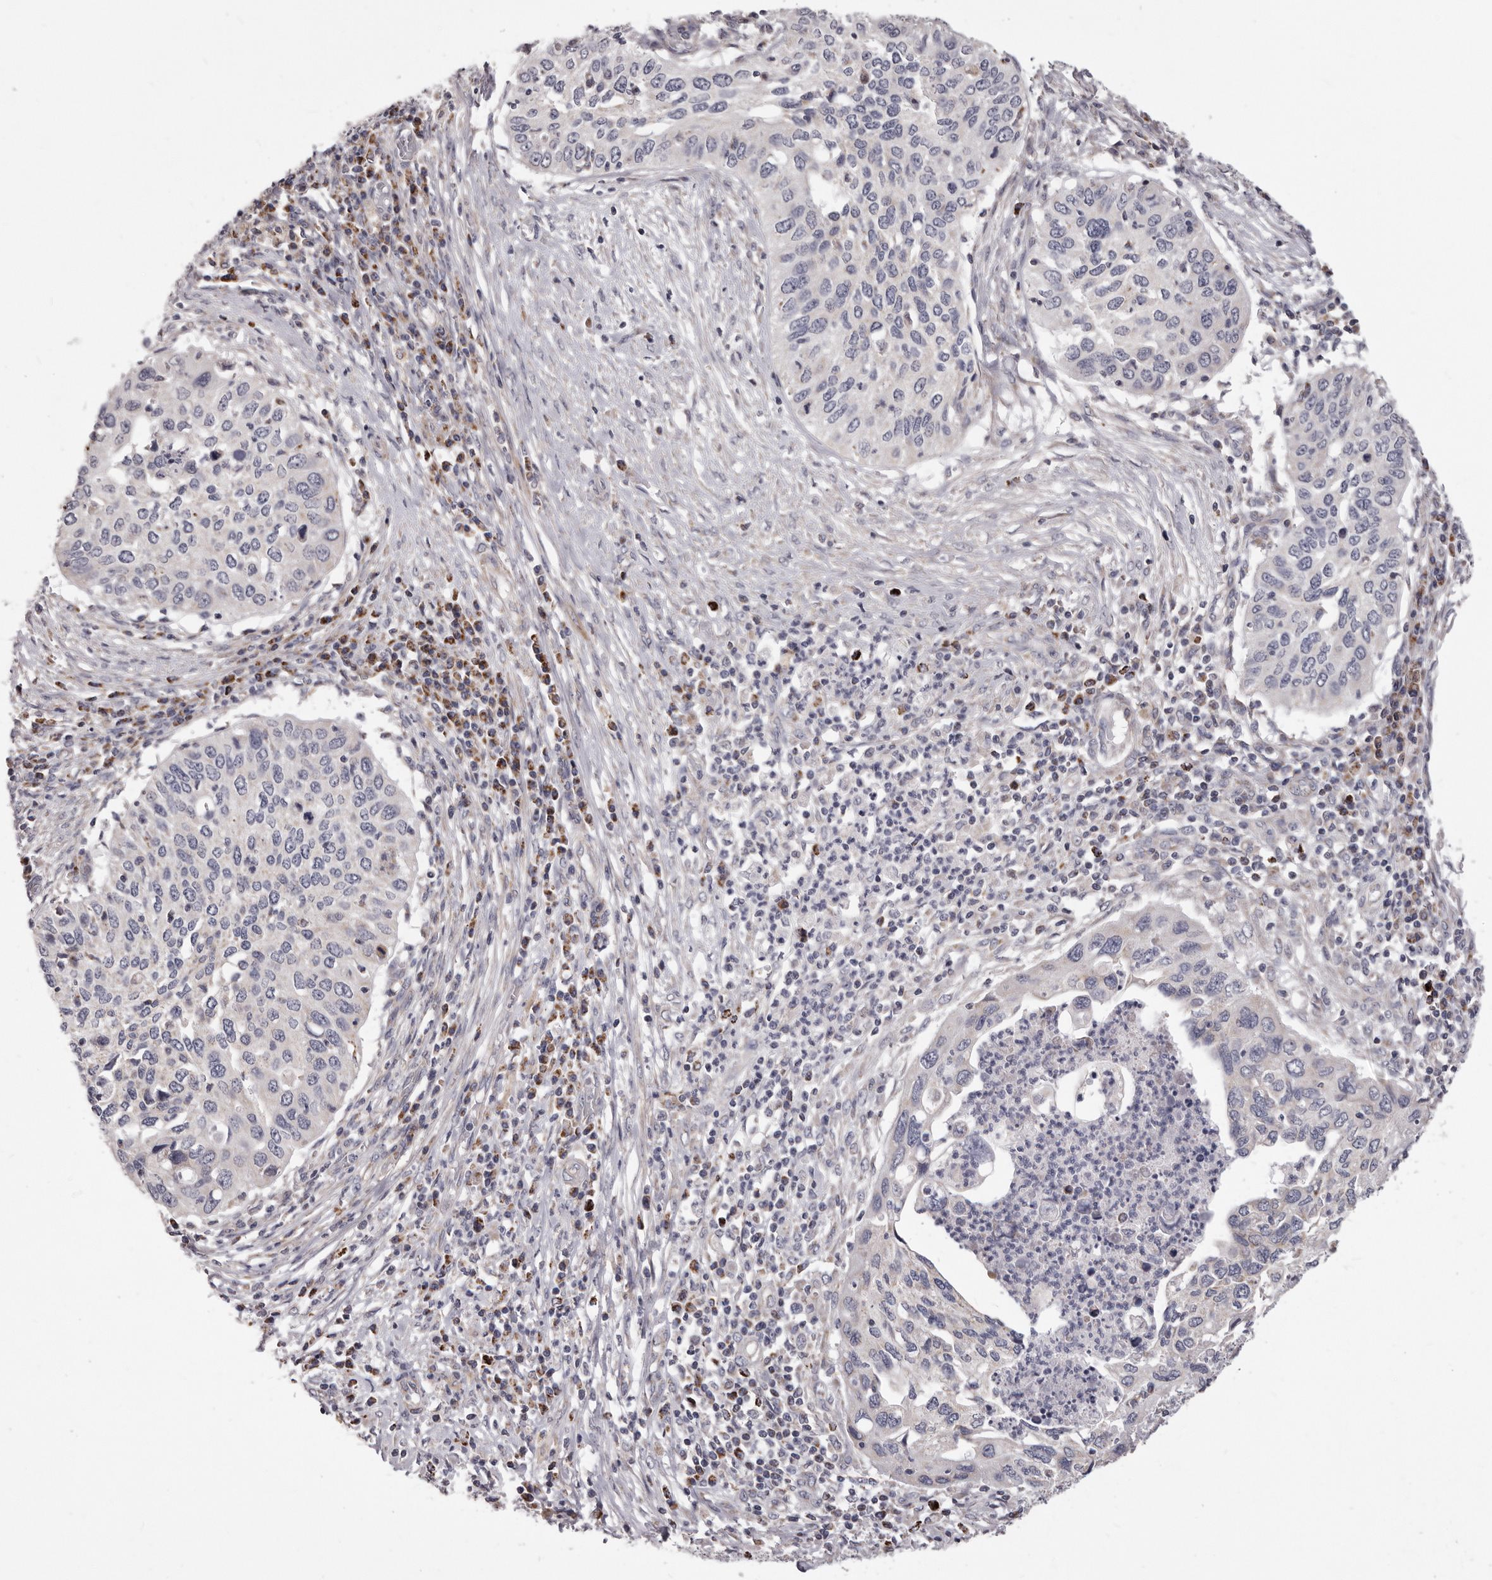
{"staining": {"intensity": "negative", "quantity": "none", "location": "none"}, "tissue": "cervical cancer", "cell_type": "Tumor cells", "image_type": "cancer", "snomed": [{"axis": "morphology", "description": "Squamous cell carcinoma, NOS"}, {"axis": "topography", "description": "Cervix"}], "caption": "High magnification brightfield microscopy of squamous cell carcinoma (cervical) stained with DAB (brown) and counterstained with hematoxylin (blue): tumor cells show no significant positivity. The staining is performed using DAB brown chromogen with nuclei counter-stained in using hematoxylin.", "gene": "PRMT2", "patient": {"sex": "female", "age": 38}}